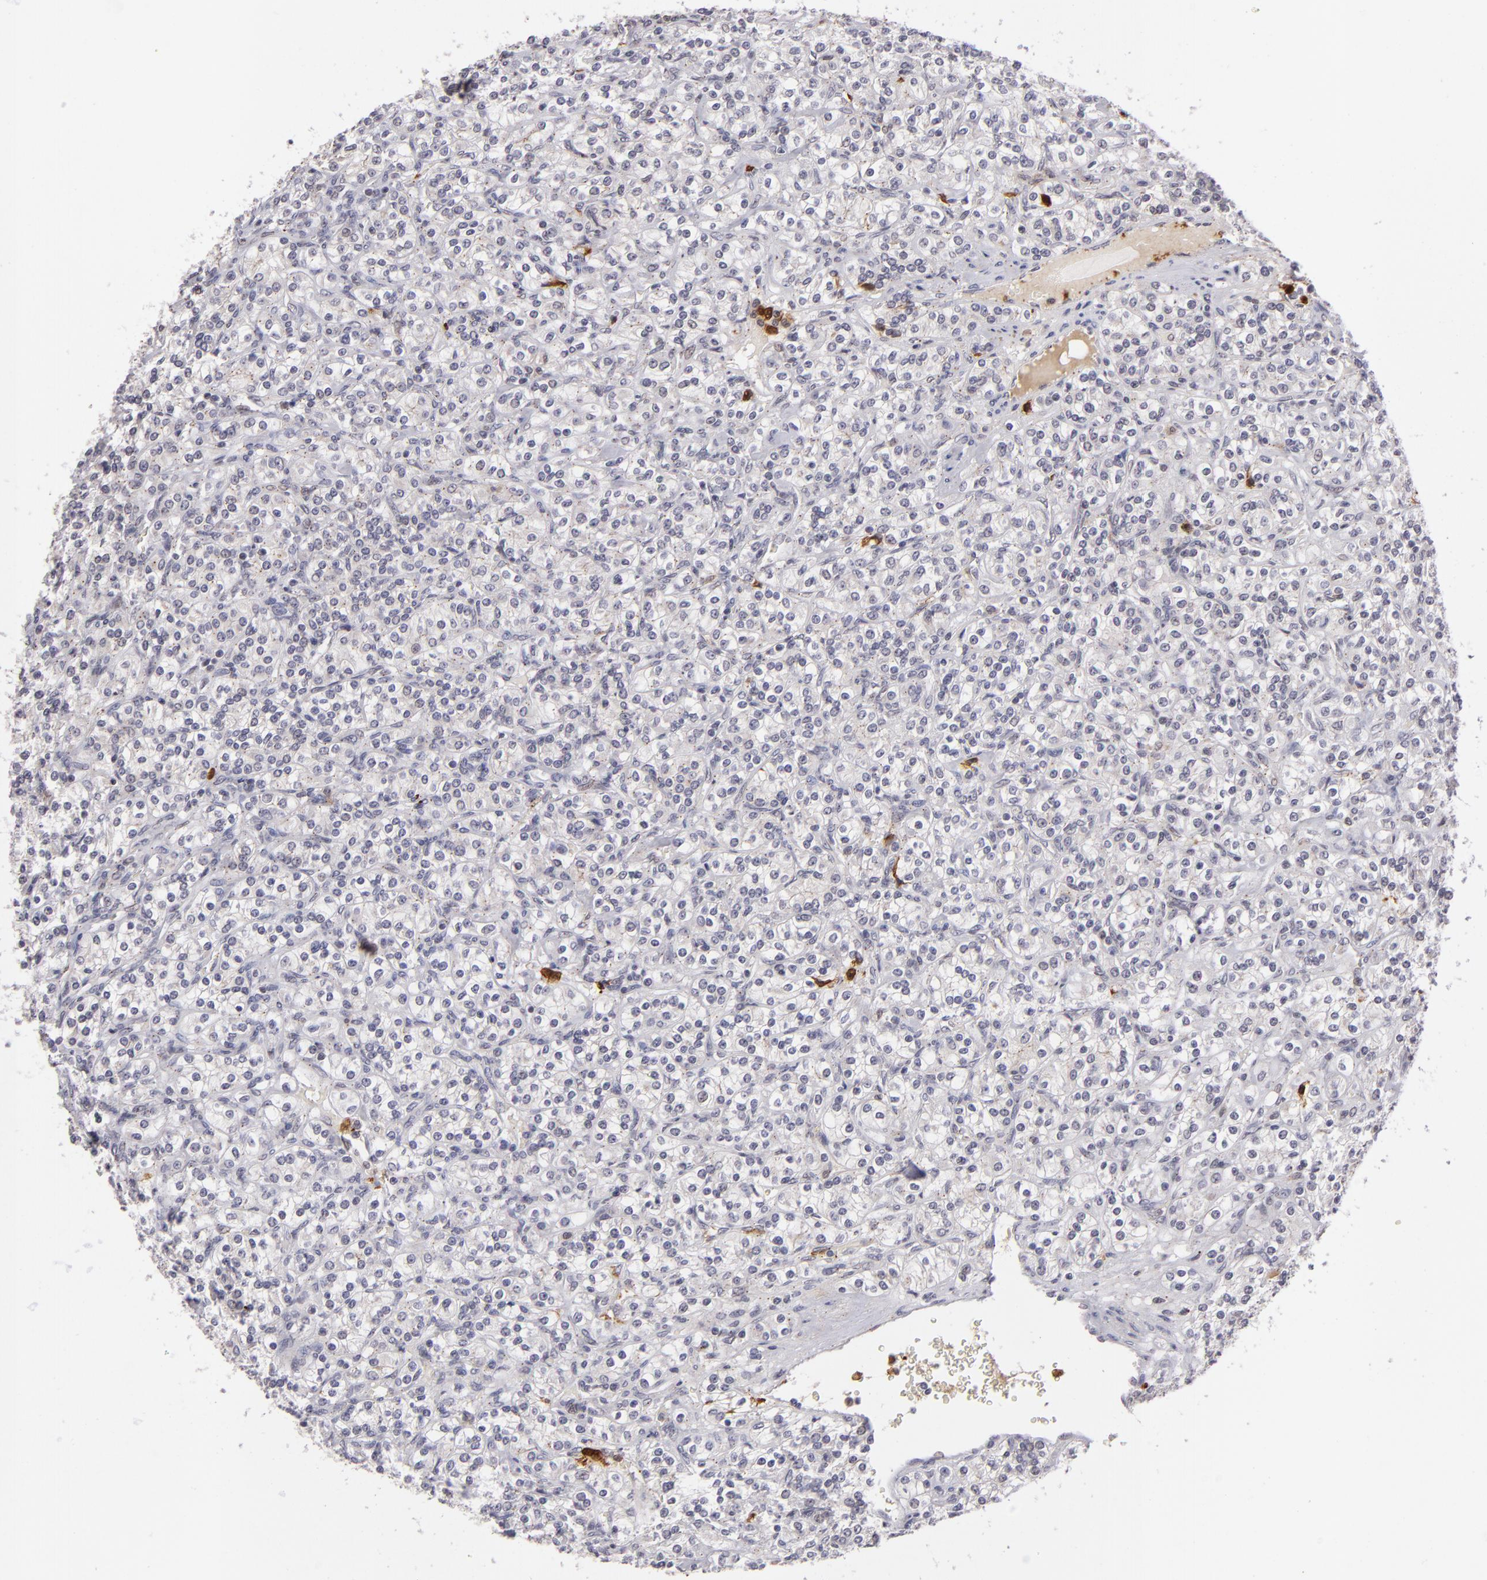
{"staining": {"intensity": "negative", "quantity": "none", "location": "none"}, "tissue": "renal cancer", "cell_type": "Tumor cells", "image_type": "cancer", "snomed": [{"axis": "morphology", "description": "Adenocarcinoma, NOS"}, {"axis": "topography", "description": "Kidney"}], "caption": "Immunohistochemical staining of human renal cancer (adenocarcinoma) displays no significant positivity in tumor cells.", "gene": "RXRG", "patient": {"sex": "male", "age": 77}}